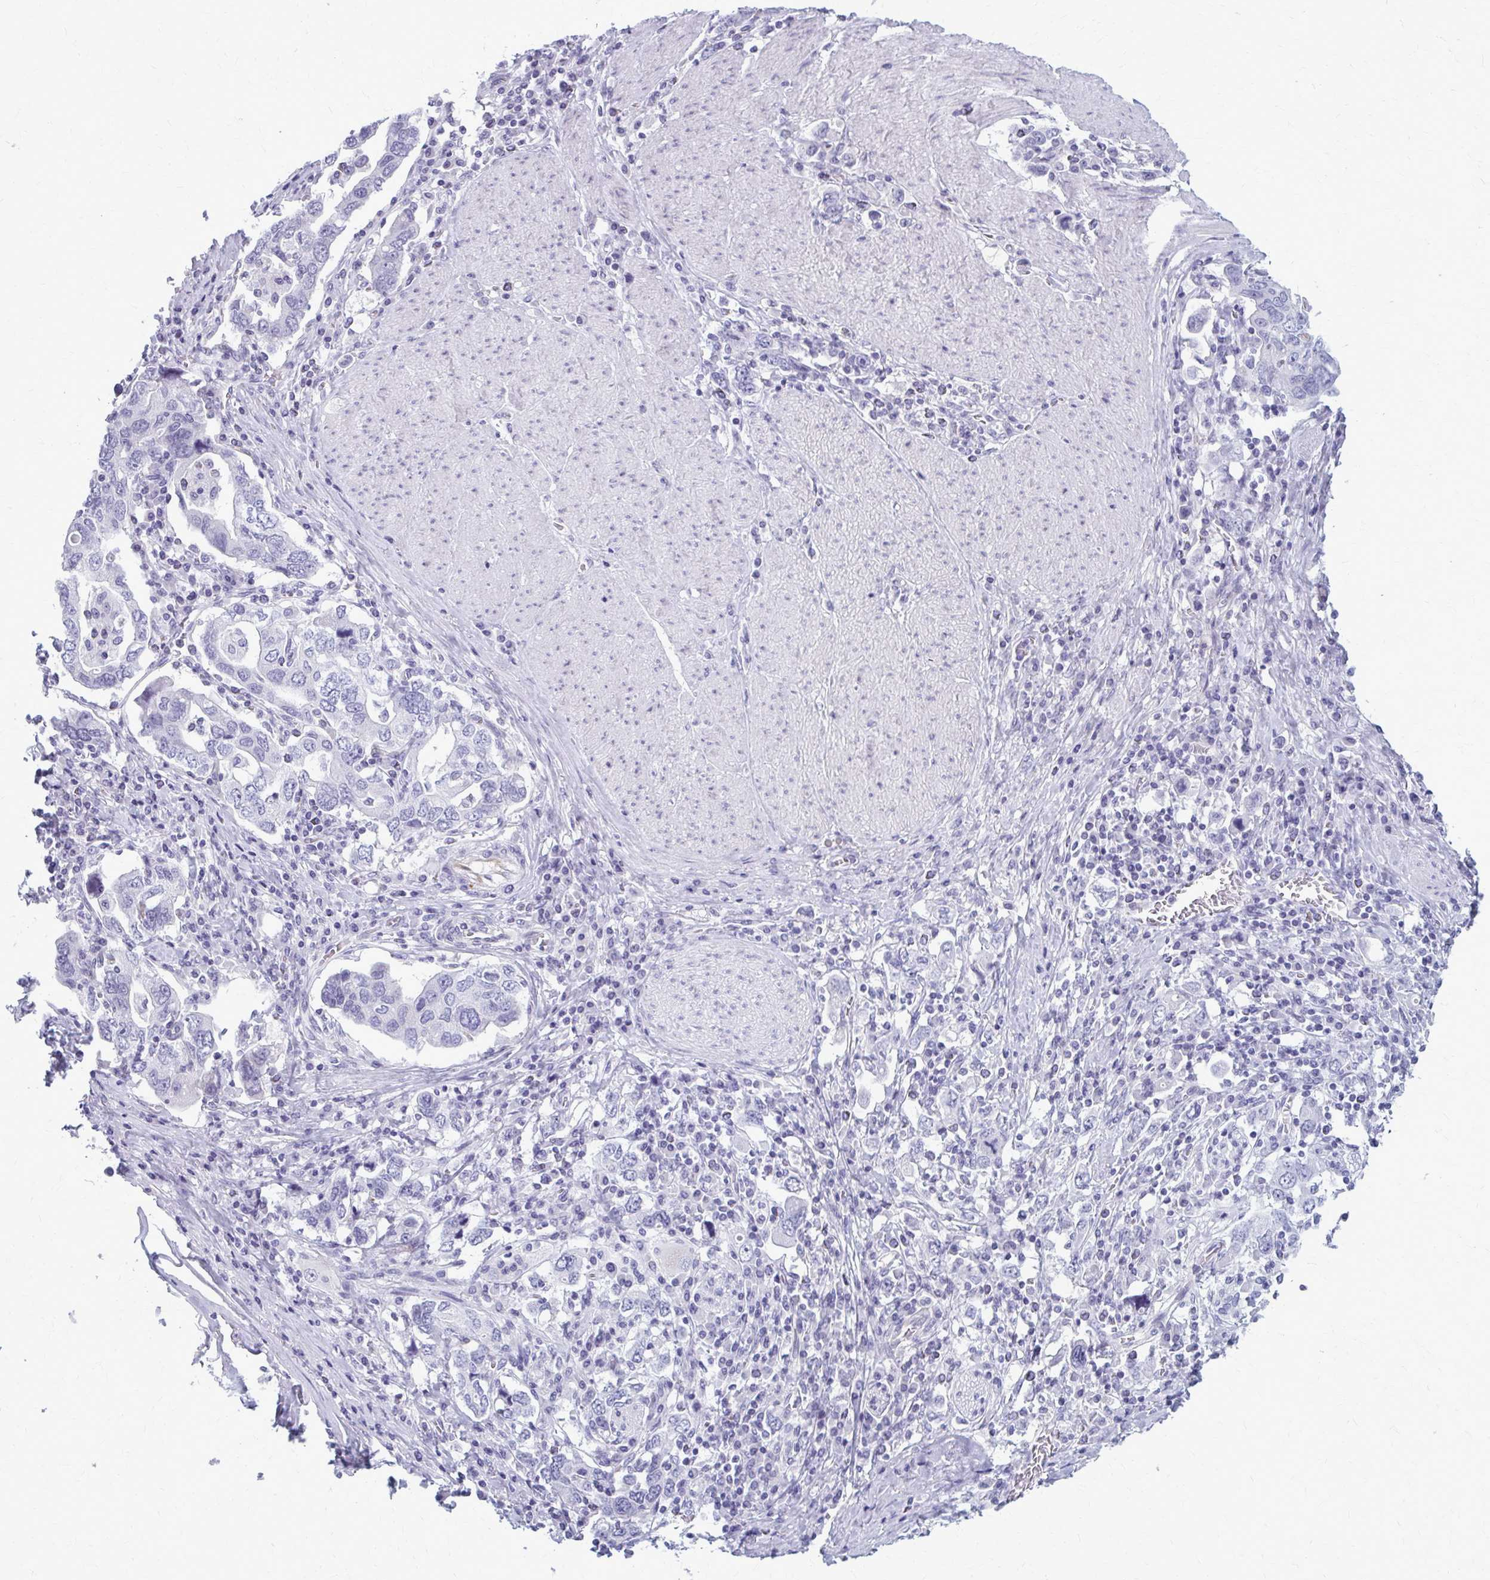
{"staining": {"intensity": "negative", "quantity": "none", "location": "none"}, "tissue": "stomach cancer", "cell_type": "Tumor cells", "image_type": "cancer", "snomed": [{"axis": "morphology", "description": "Adenocarcinoma, NOS"}, {"axis": "topography", "description": "Stomach, upper"}, {"axis": "topography", "description": "Stomach"}], "caption": "High magnification brightfield microscopy of stomach cancer (adenocarcinoma) stained with DAB (brown) and counterstained with hematoxylin (blue): tumor cells show no significant positivity.", "gene": "CASQ2", "patient": {"sex": "male", "age": 62}}